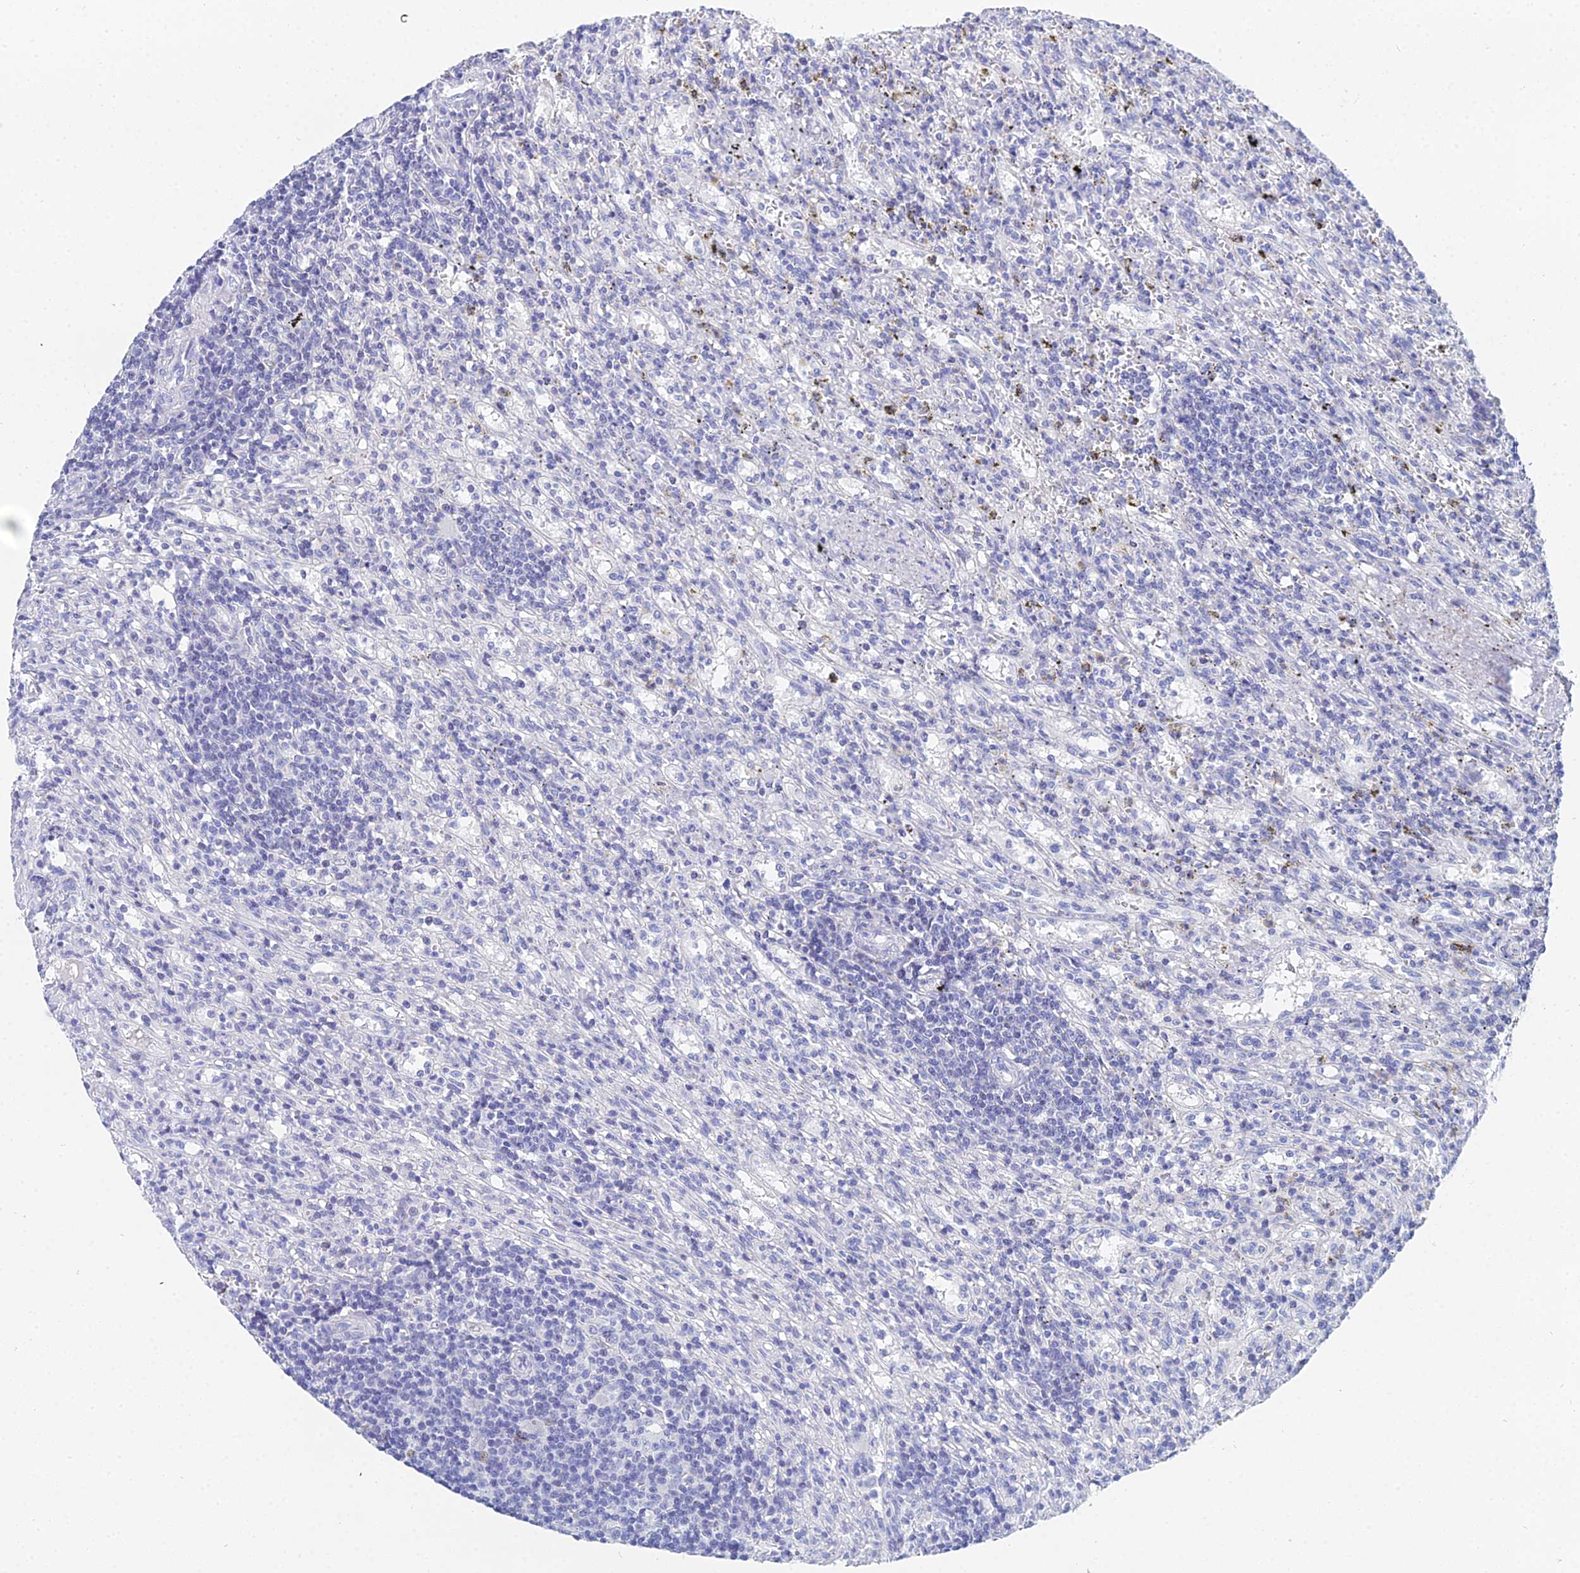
{"staining": {"intensity": "negative", "quantity": "none", "location": "none"}, "tissue": "lymphoma", "cell_type": "Tumor cells", "image_type": "cancer", "snomed": [{"axis": "morphology", "description": "Malignant lymphoma, non-Hodgkin's type, Low grade"}, {"axis": "topography", "description": "Spleen"}], "caption": "Immunohistochemical staining of low-grade malignant lymphoma, non-Hodgkin's type shows no significant expression in tumor cells.", "gene": "OCM", "patient": {"sex": "male", "age": 76}}